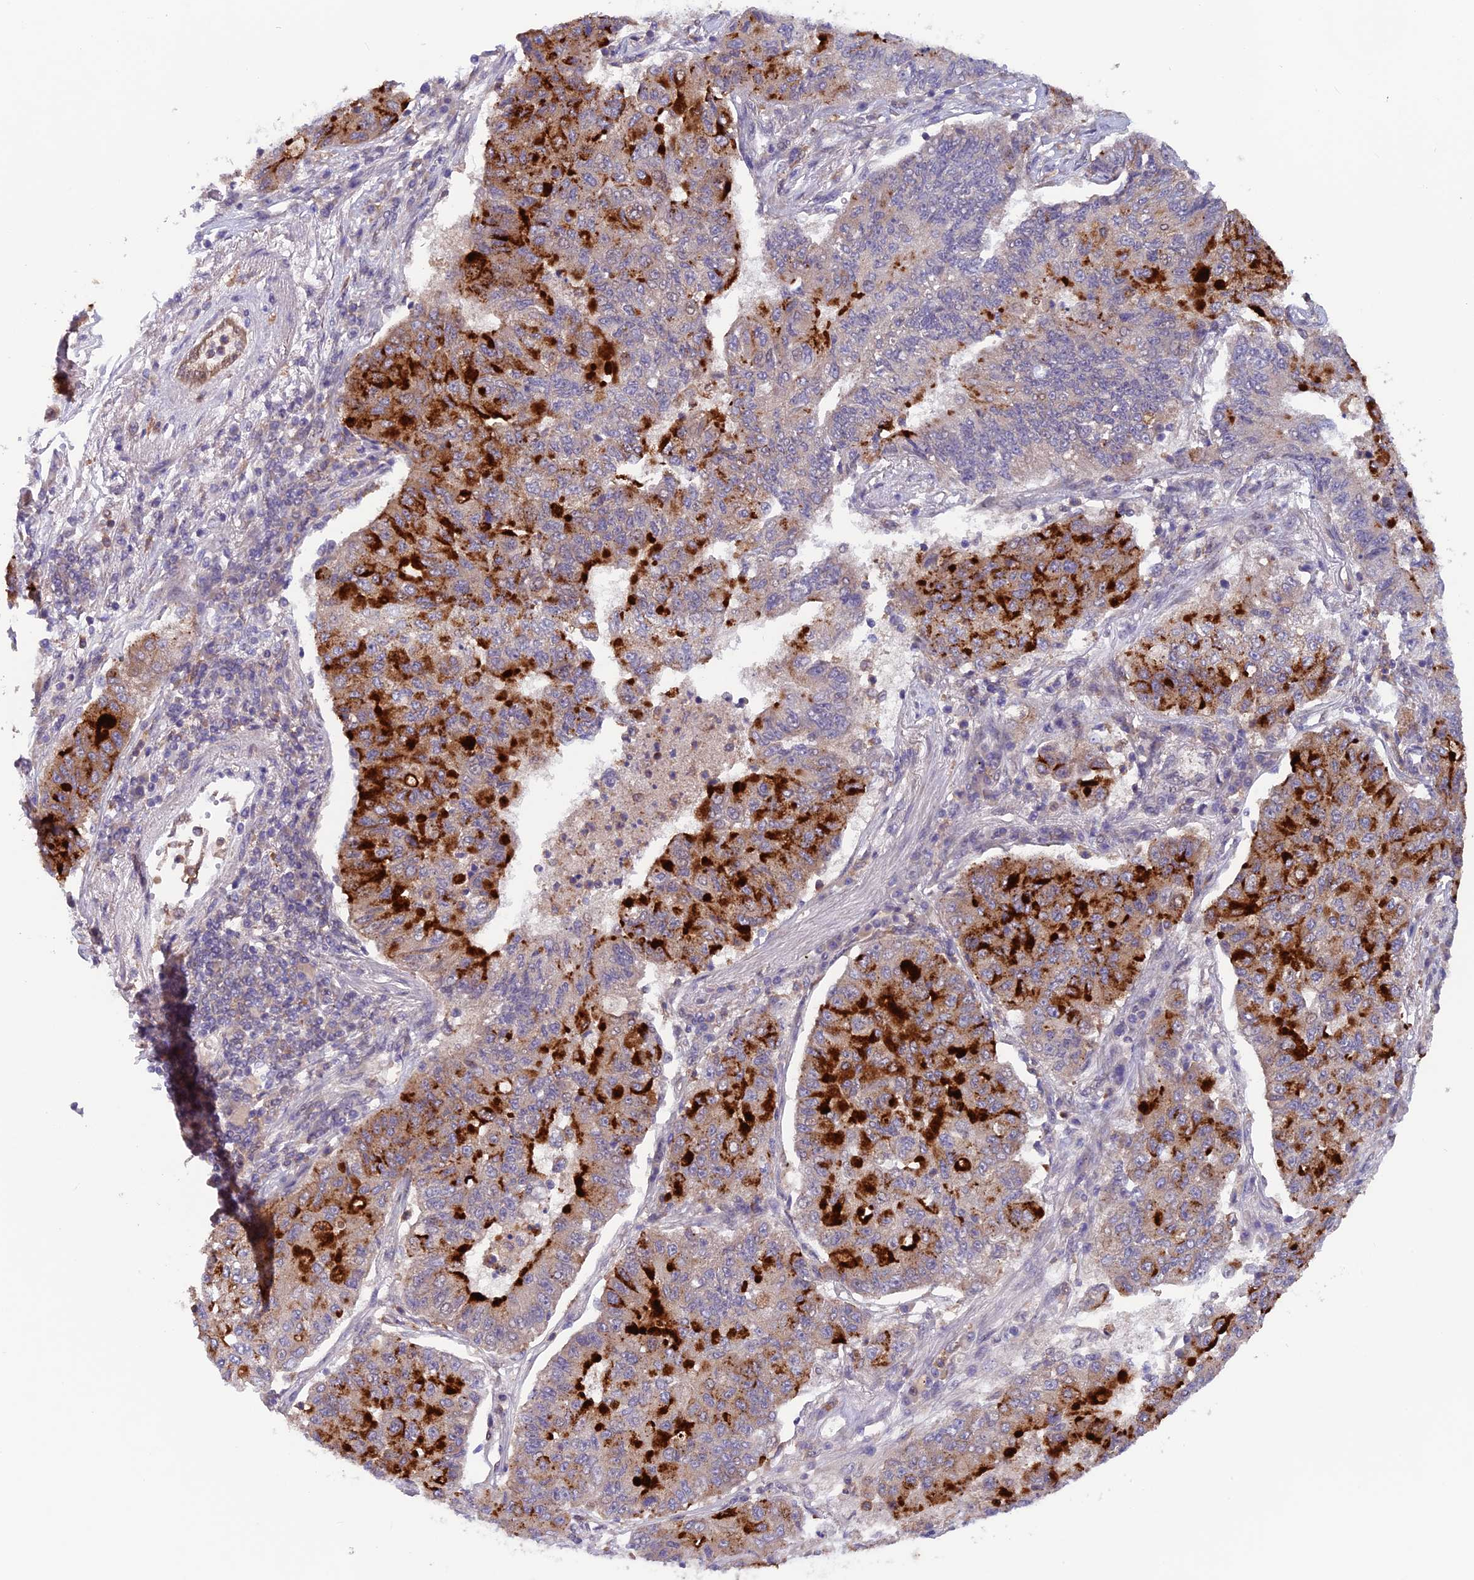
{"staining": {"intensity": "strong", "quantity": "25%-75%", "location": "cytoplasmic/membranous"}, "tissue": "lung cancer", "cell_type": "Tumor cells", "image_type": "cancer", "snomed": [{"axis": "morphology", "description": "Squamous cell carcinoma, NOS"}, {"axis": "topography", "description": "Lung"}], "caption": "IHC micrograph of lung squamous cell carcinoma stained for a protein (brown), which shows high levels of strong cytoplasmic/membranous expression in approximately 25%-75% of tumor cells.", "gene": "MAST2", "patient": {"sex": "male", "age": 74}}